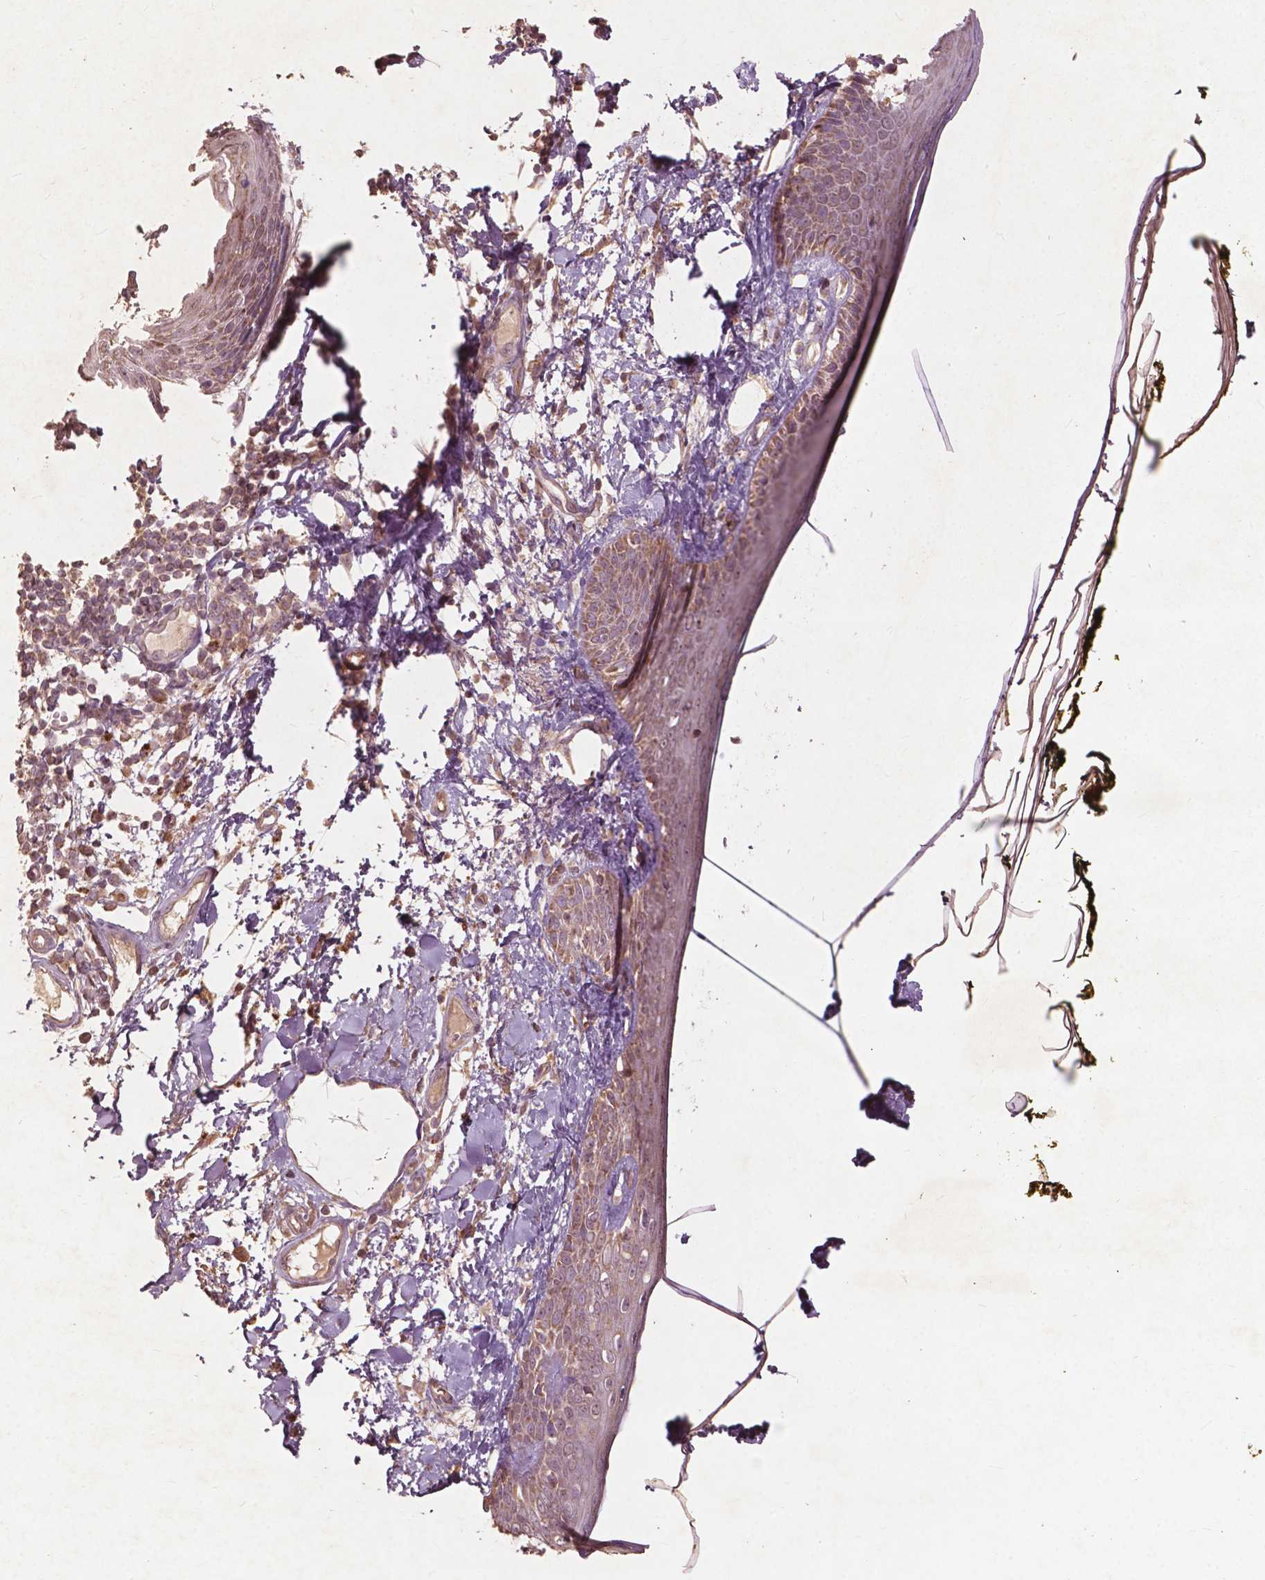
{"staining": {"intensity": "negative", "quantity": "none", "location": "none"}, "tissue": "skin", "cell_type": "Fibroblasts", "image_type": "normal", "snomed": [{"axis": "morphology", "description": "Normal tissue, NOS"}, {"axis": "topography", "description": "Skin"}], "caption": "This is an immunohistochemistry micrograph of unremarkable human skin. There is no expression in fibroblasts.", "gene": "ST6GALNAC5", "patient": {"sex": "male", "age": 76}}